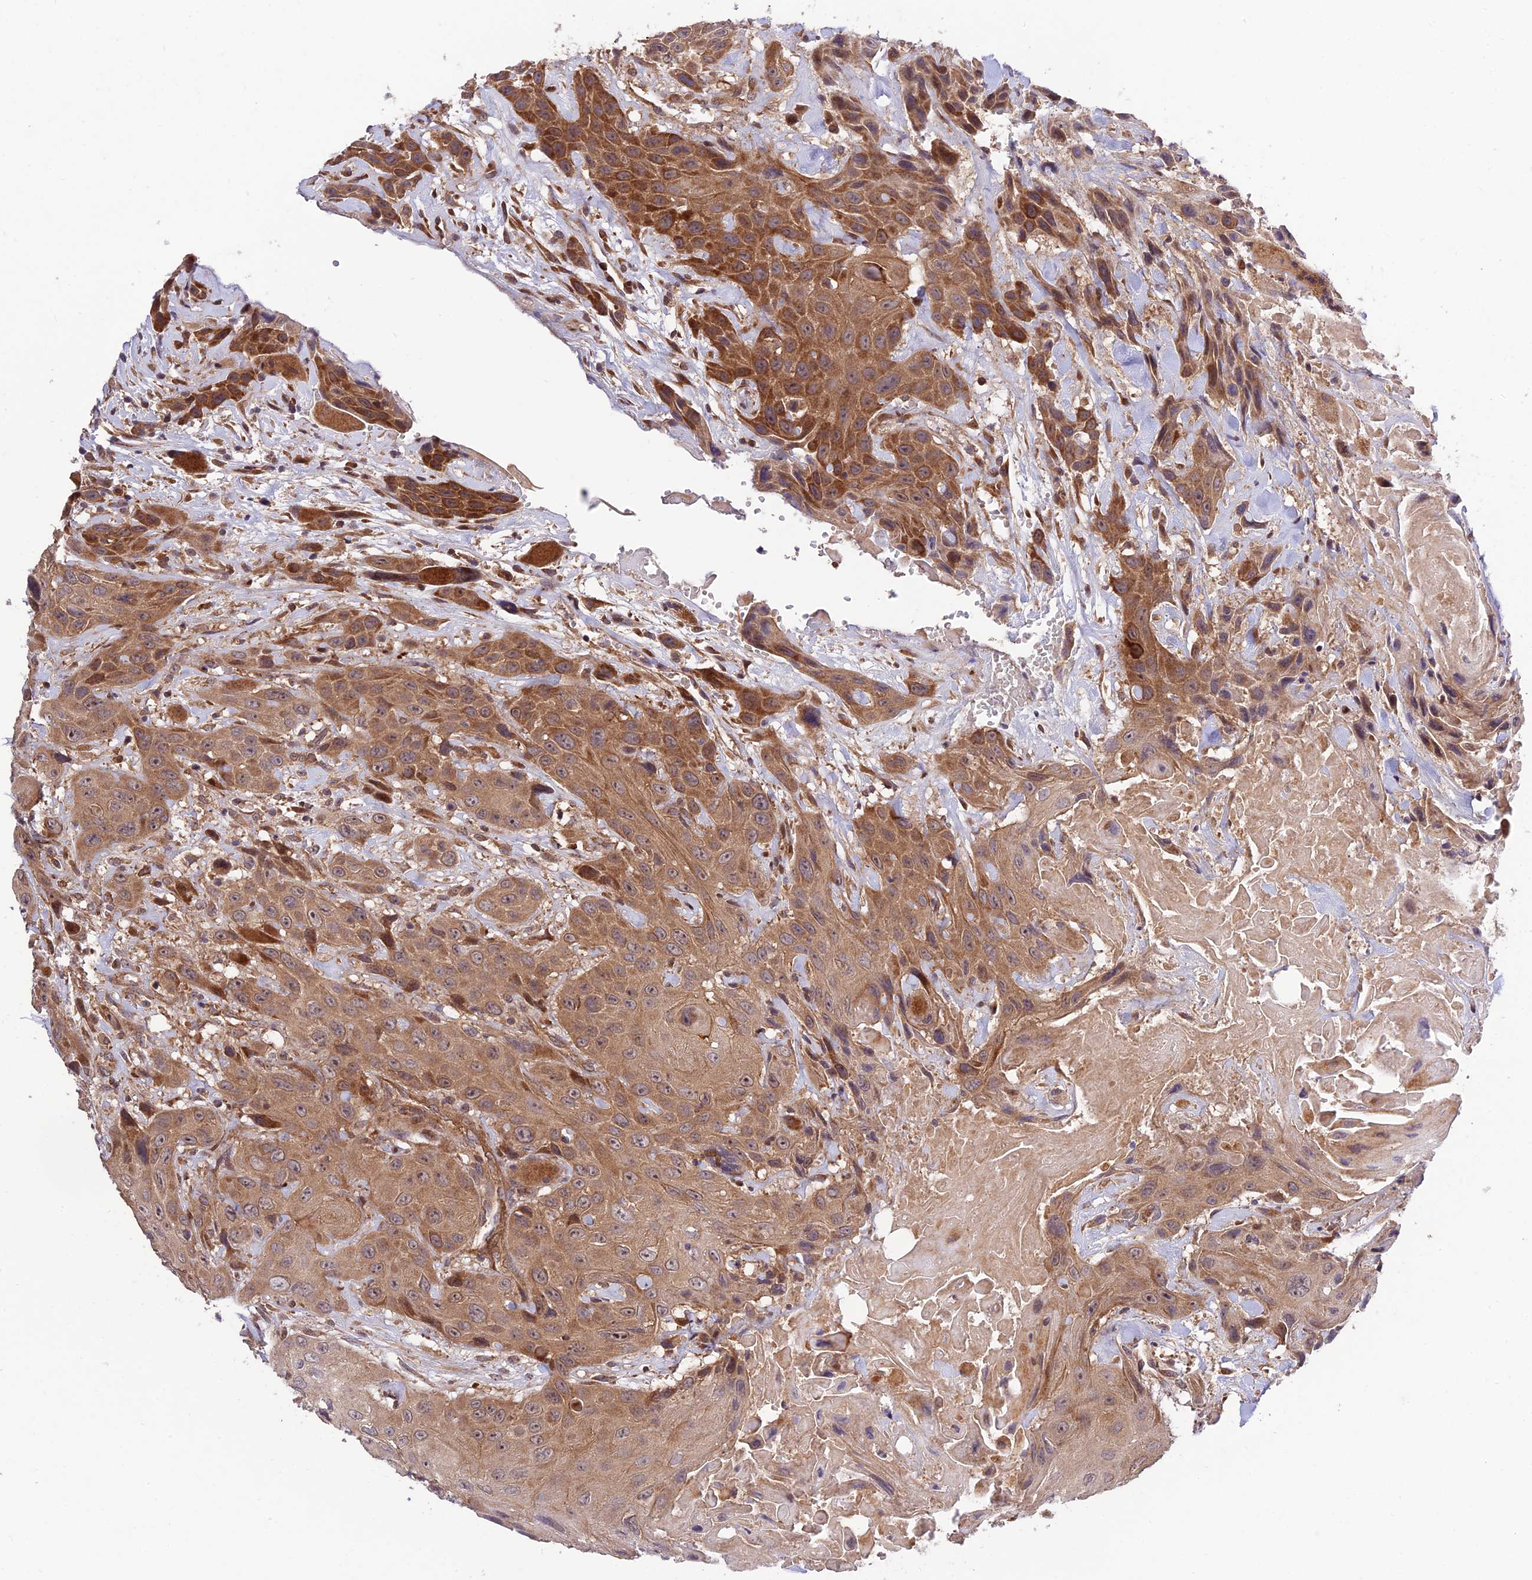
{"staining": {"intensity": "moderate", "quantity": ">75%", "location": "cytoplasmic/membranous"}, "tissue": "head and neck cancer", "cell_type": "Tumor cells", "image_type": "cancer", "snomed": [{"axis": "morphology", "description": "Squamous cell carcinoma, NOS"}, {"axis": "topography", "description": "Head-Neck"}], "caption": "The histopathology image shows a brown stain indicating the presence of a protein in the cytoplasmic/membranous of tumor cells in head and neck cancer (squamous cell carcinoma). Using DAB (brown) and hematoxylin (blue) stains, captured at high magnification using brightfield microscopy.", "gene": "PLEKHG2", "patient": {"sex": "male", "age": 81}}